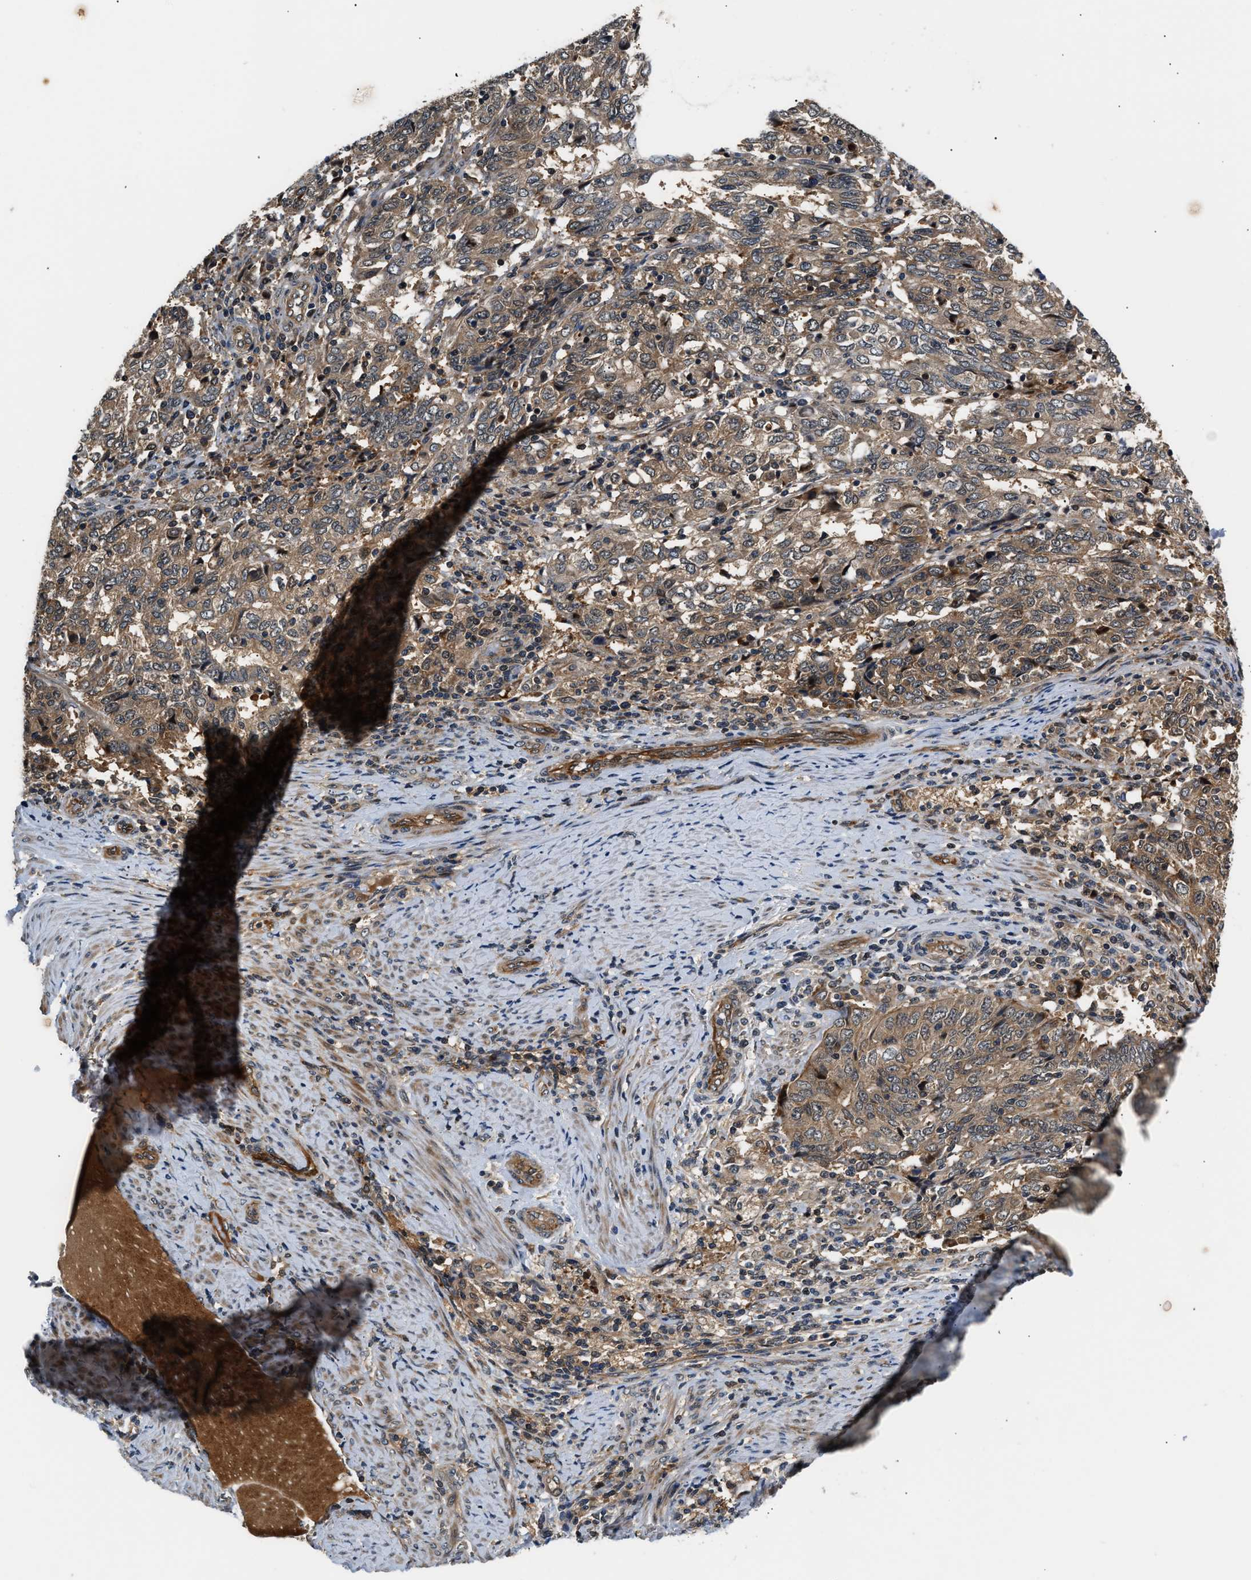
{"staining": {"intensity": "weak", "quantity": ">75%", "location": "cytoplasmic/membranous"}, "tissue": "endometrial cancer", "cell_type": "Tumor cells", "image_type": "cancer", "snomed": [{"axis": "morphology", "description": "Adenocarcinoma, NOS"}, {"axis": "topography", "description": "Endometrium"}], "caption": "A low amount of weak cytoplasmic/membranous positivity is present in about >75% of tumor cells in adenocarcinoma (endometrial) tissue.", "gene": "TUT7", "patient": {"sex": "female", "age": 80}}